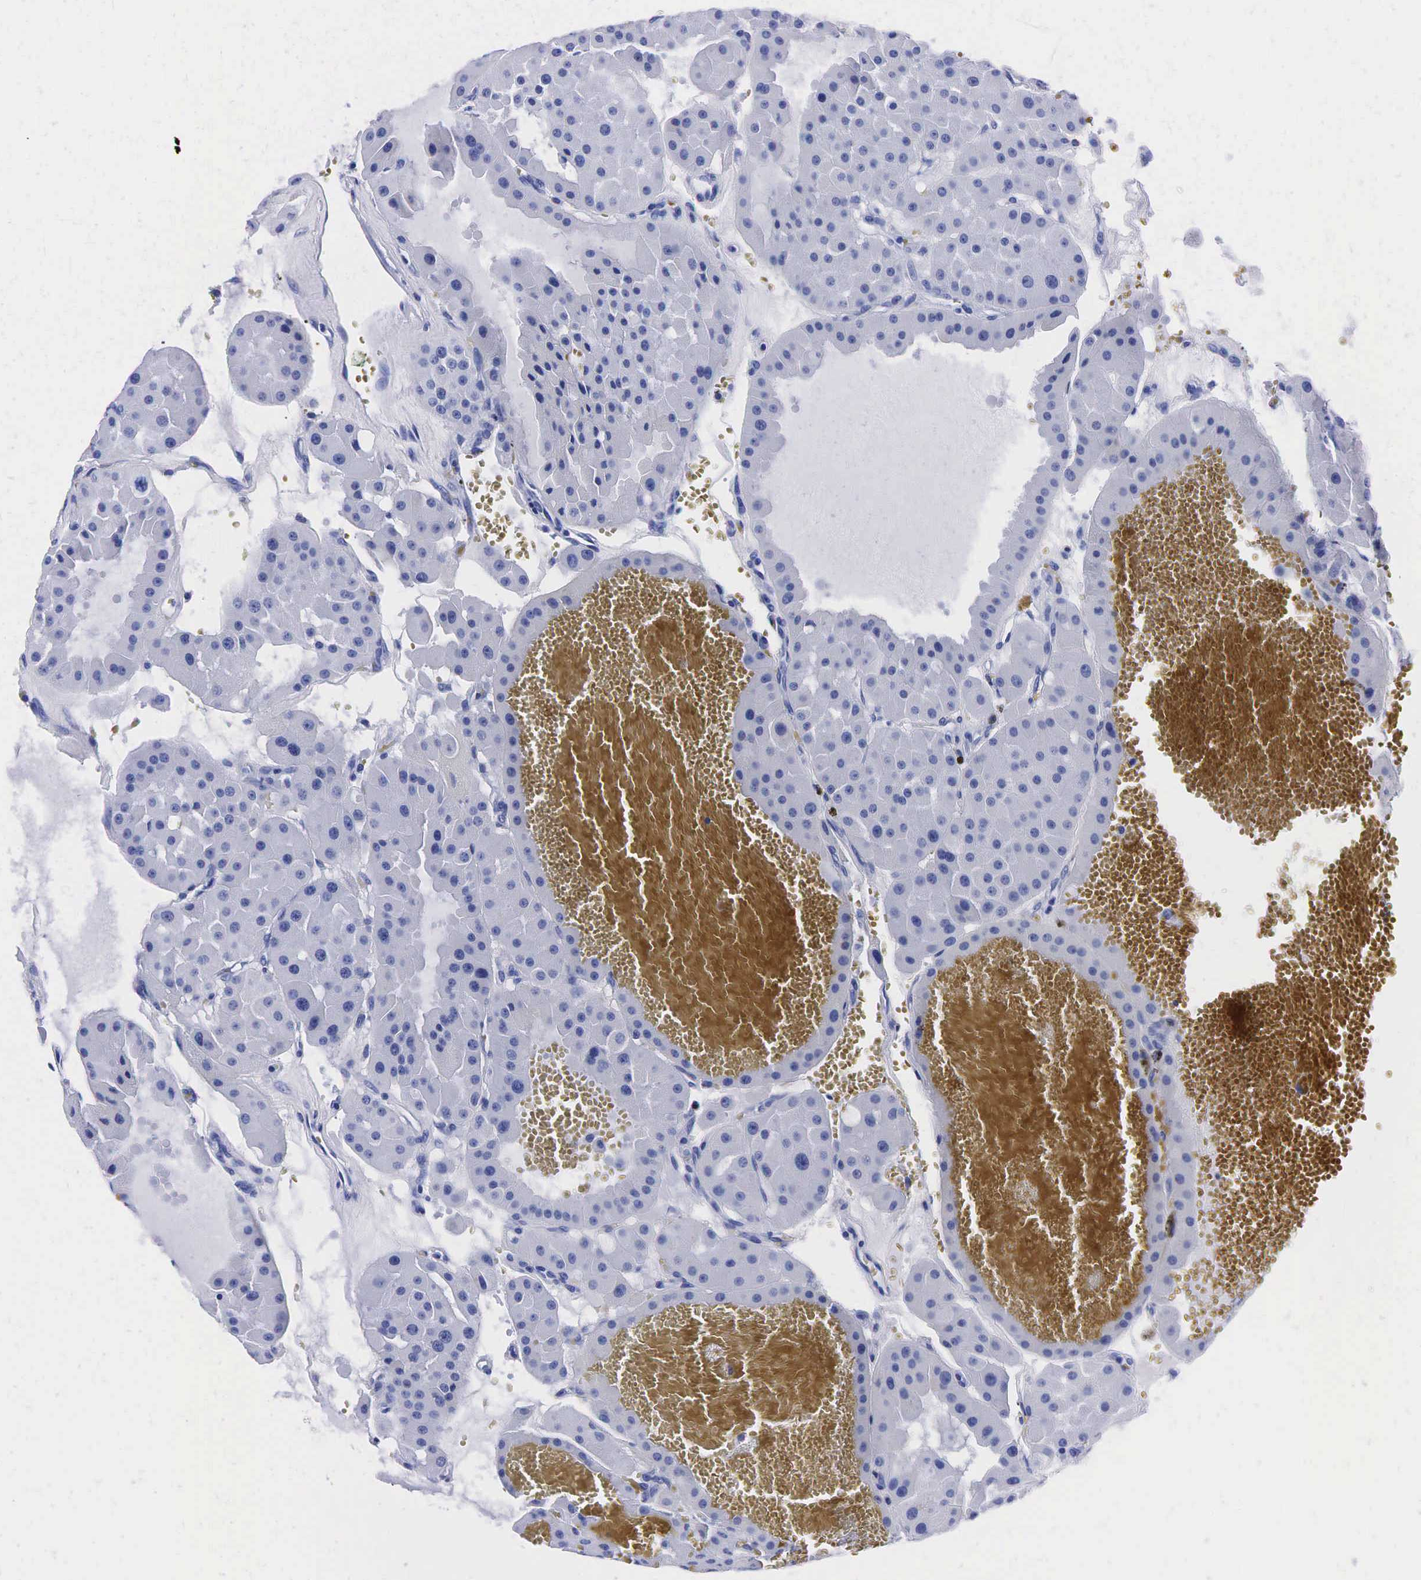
{"staining": {"intensity": "negative", "quantity": "none", "location": "none"}, "tissue": "renal cancer", "cell_type": "Tumor cells", "image_type": "cancer", "snomed": [{"axis": "morphology", "description": "Adenocarcinoma, uncertain malignant potential"}, {"axis": "topography", "description": "Kidney"}], "caption": "High power microscopy image of an IHC histopathology image of renal adenocarcinoma,  uncertain malignant potential, revealing no significant staining in tumor cells. (Brightfield microscopy of DAB IHC at high magnification).", "gene": "TG", "patient": {"sex": "male", "age": 63}}